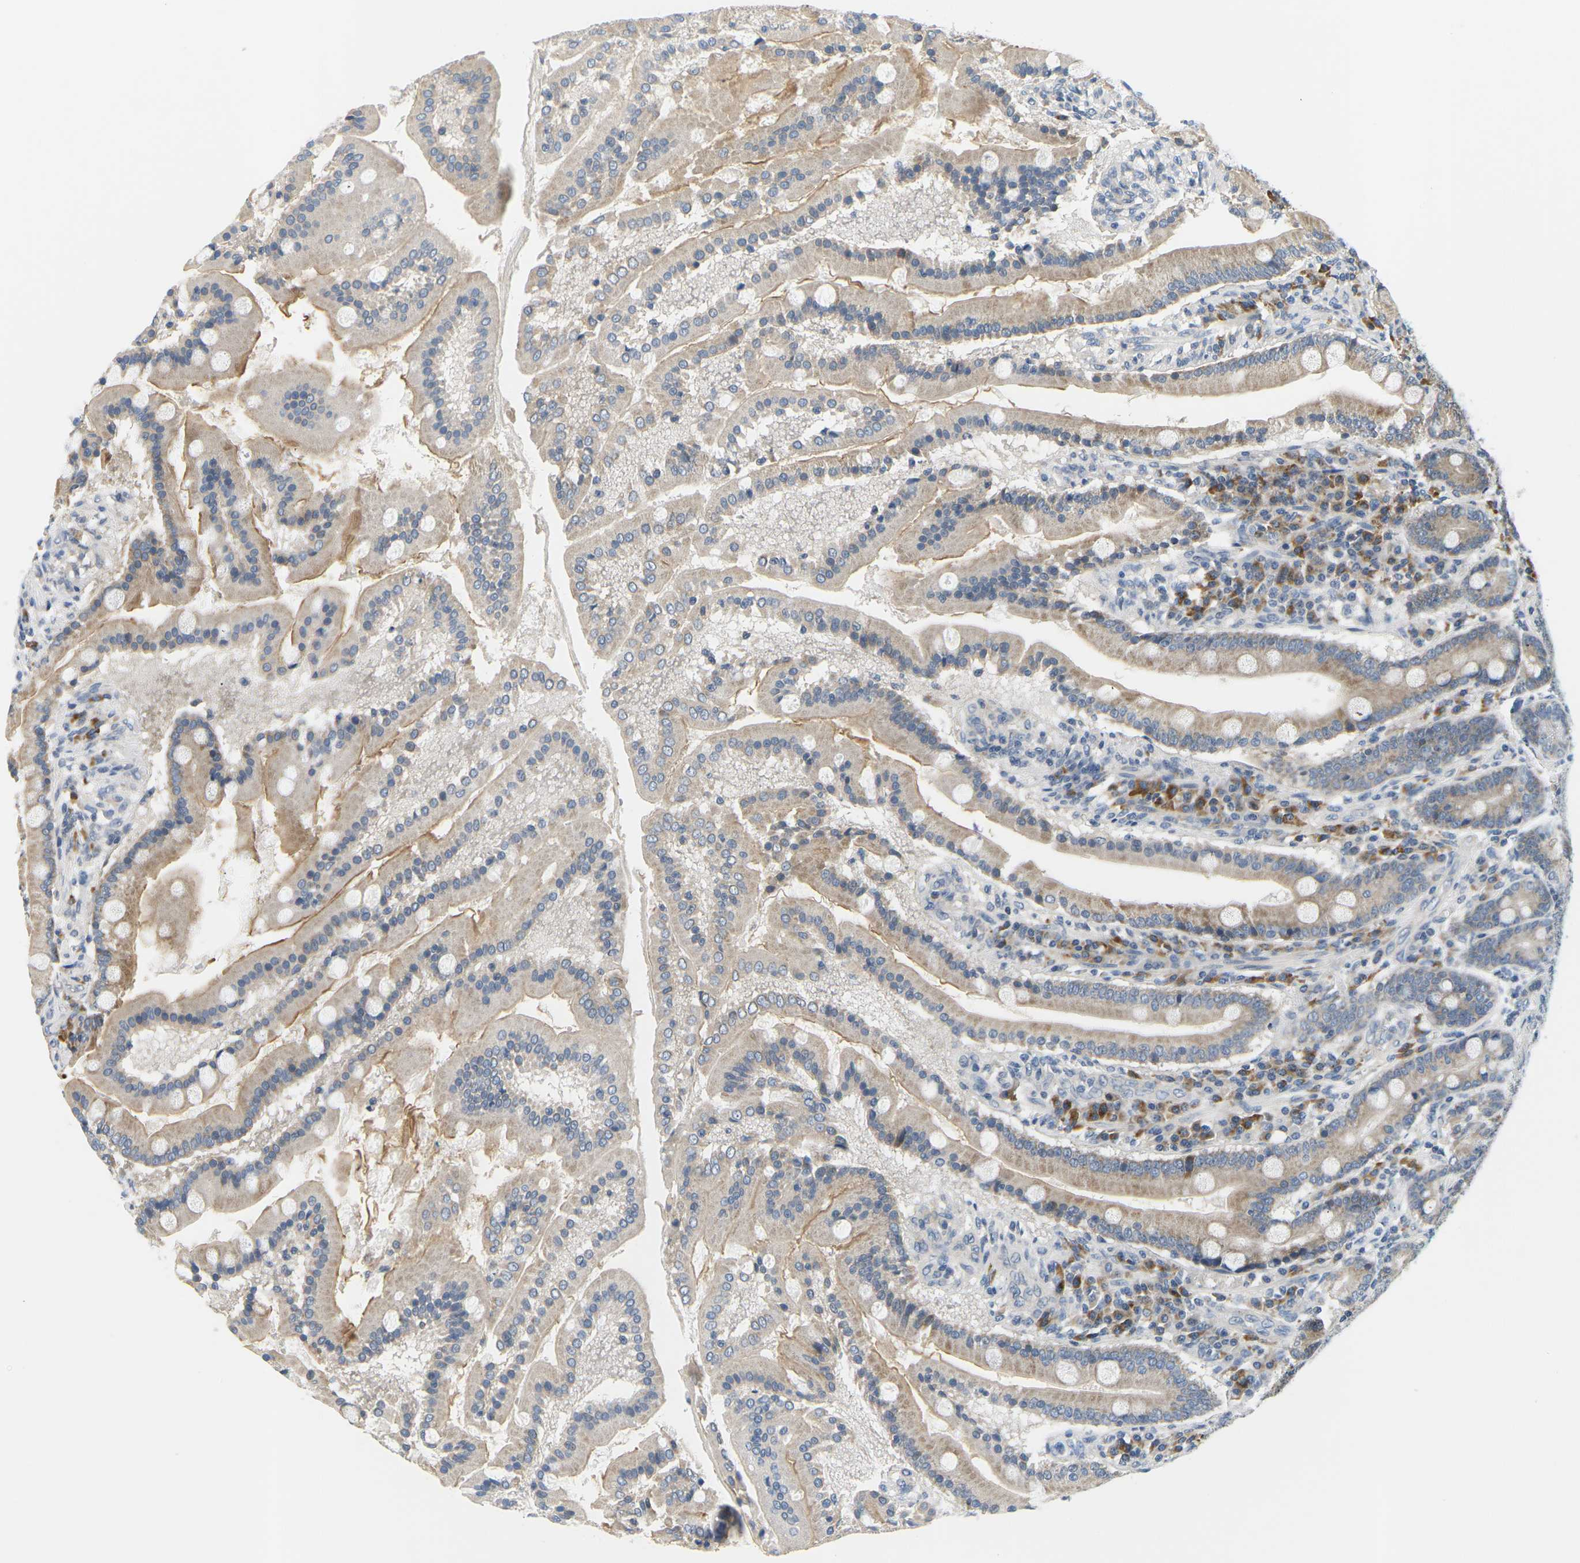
{"staining": {"intensity": "moderate", "quantity": "25%-75%", "location": "cytoplasmic/membranous"}, "tissue": "duodenum", "cell_type": "Glandular cells", "image_type": "normal", "snomed": [{"axis": "morphology", "description": "Normal tissue, NOS"}, {"axis": "topography", "description": "Duodenum"}], "caption": "Approximately 25%-75% of glandular cells in benign human duodenum show moderate cytoplasmic/membranous protein positivity as visualized by brown immunohistochemical staining.", "gene": "EVA1C", "patient": {"sex": "male", "age": 50}}